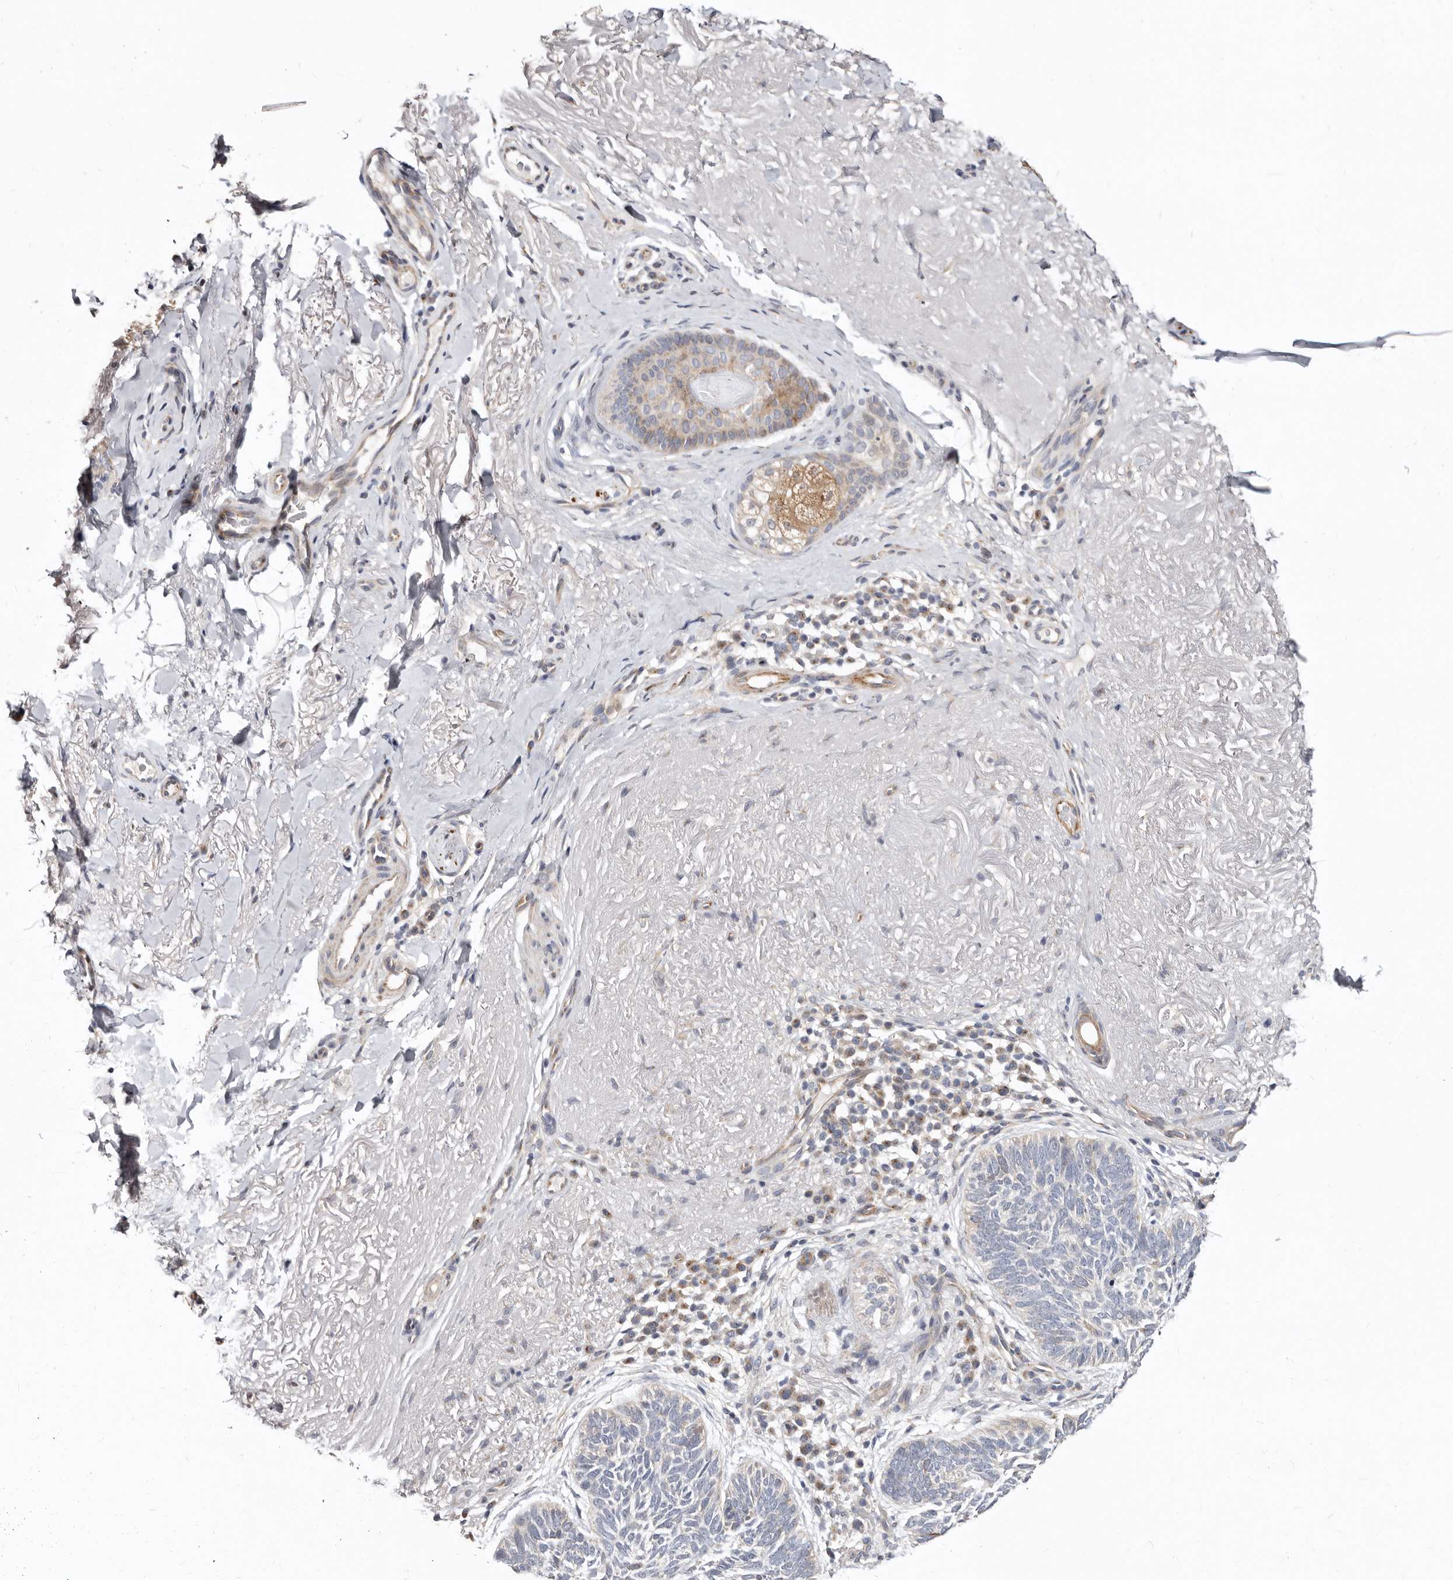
{"staining": {"intensity": "weak", "quantity": "<25%", "location": "cytoplasmic/membranous"}, "tissue": "skin cancer", "cell_type": "Tumor cells", "image_type": "cancer", "snomed": [{"axis": "morphology", "description": "Basal cell carcinoma"}, {"axis": "topography", "description": "Skin"}], "caption": "Image shows no protein expression in tumor cells of skin basal cell carcinoma tissue.", "gene": "KLHL4", "patient": {"sex": "female", "age": 85}}